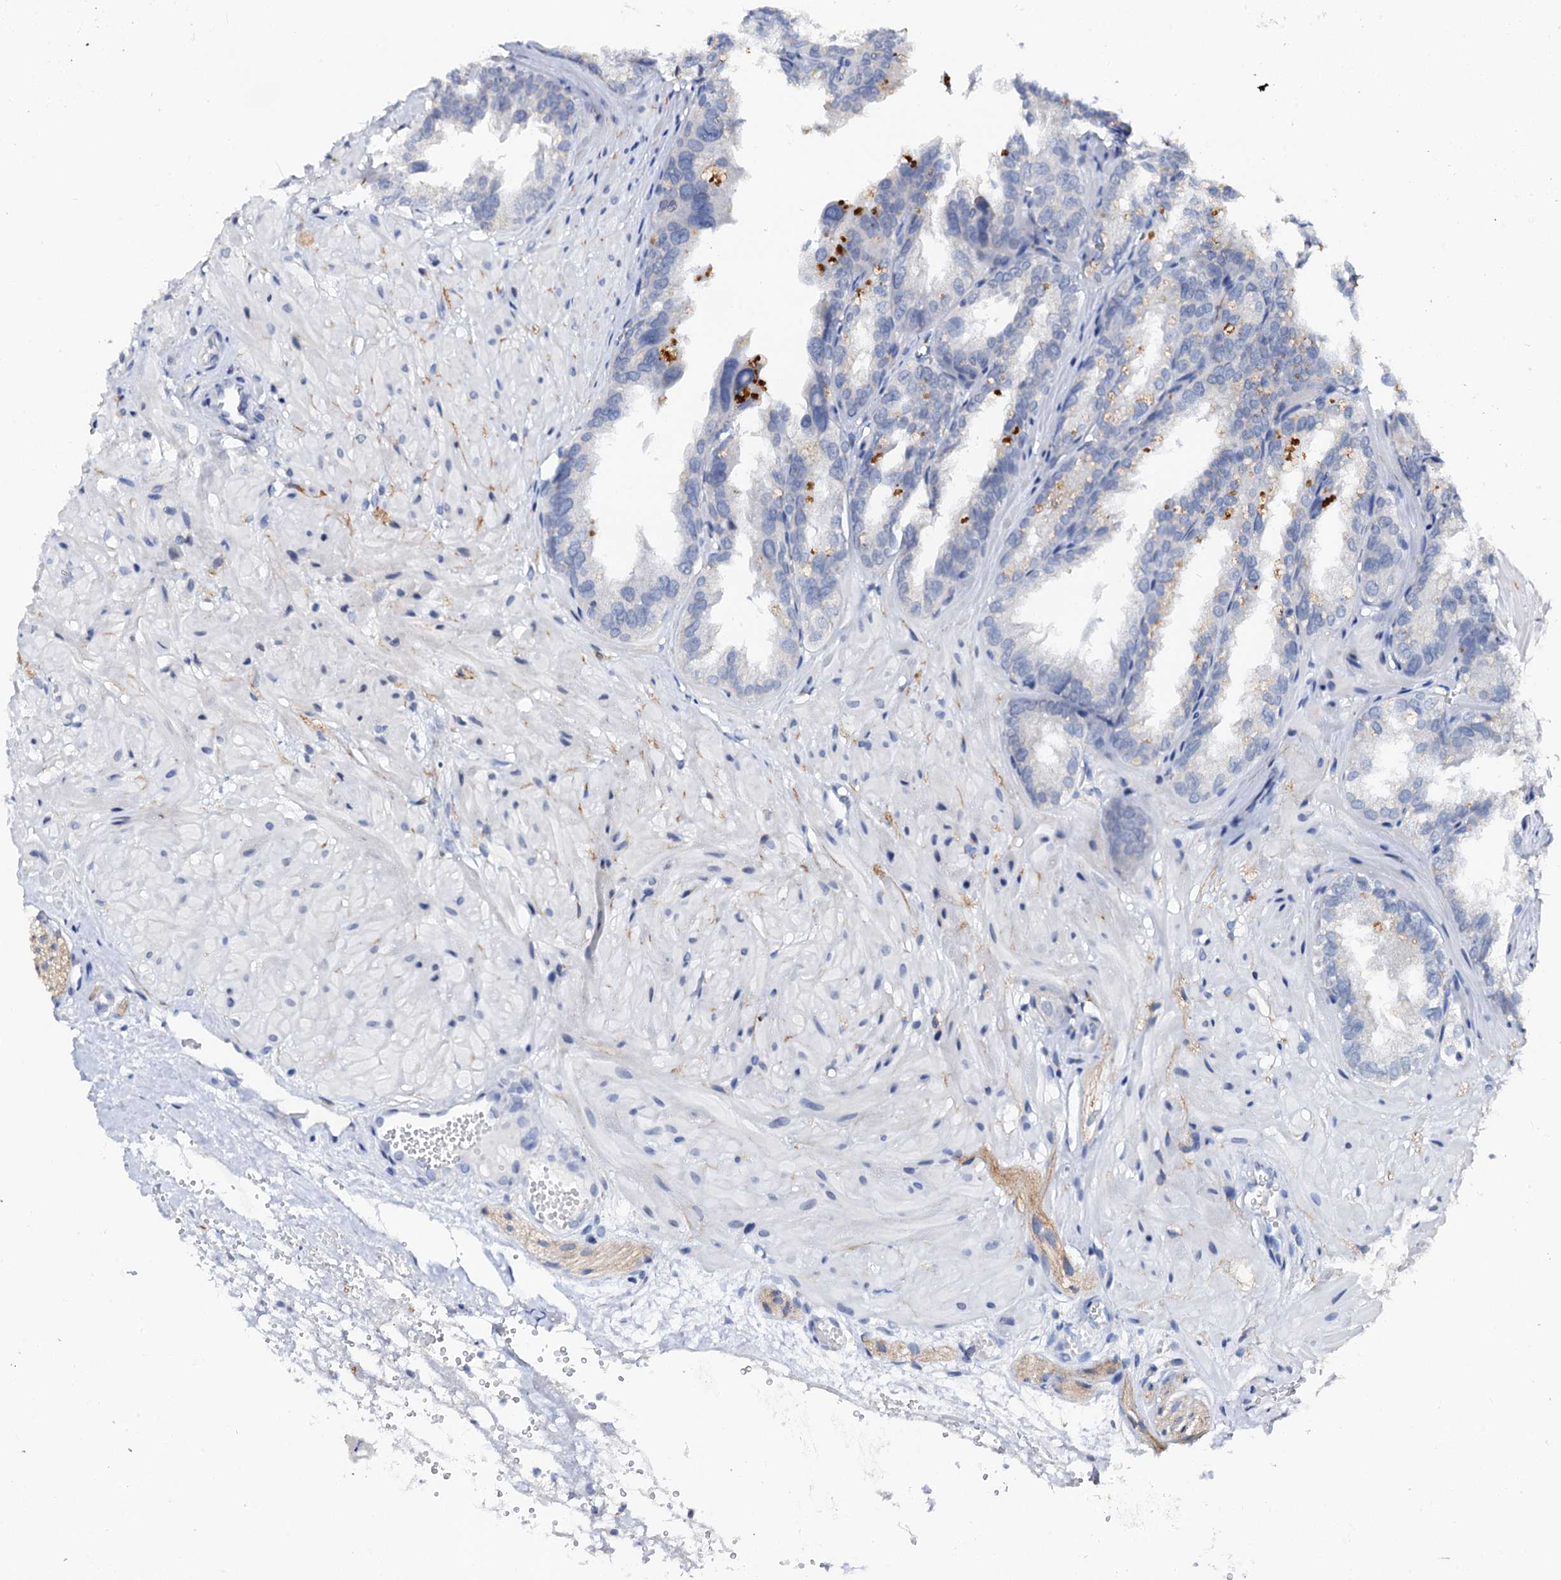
{"staining": {"intensity": "negative", "quantity": "none", "location": "none"}, "tissue": "seminal vesicle", "cell_type": "Glandular cells", "image_type": "normal", "snomed": [{"axis": "morphology", "description": "Normal tissue, NOS"}, {"axis": "topography", "description": "Prostate"}, {"axis": "topography", "description": "Seminal veicle"}], "caption": "Glandular cells show no significant staining in unremarkable seminal vesicle. (DAB immunohistochemistry visualized using brightfield microscopy, high magnification).", "gene": "NALF1", "patient": {"sex": "male", "age": 51}}